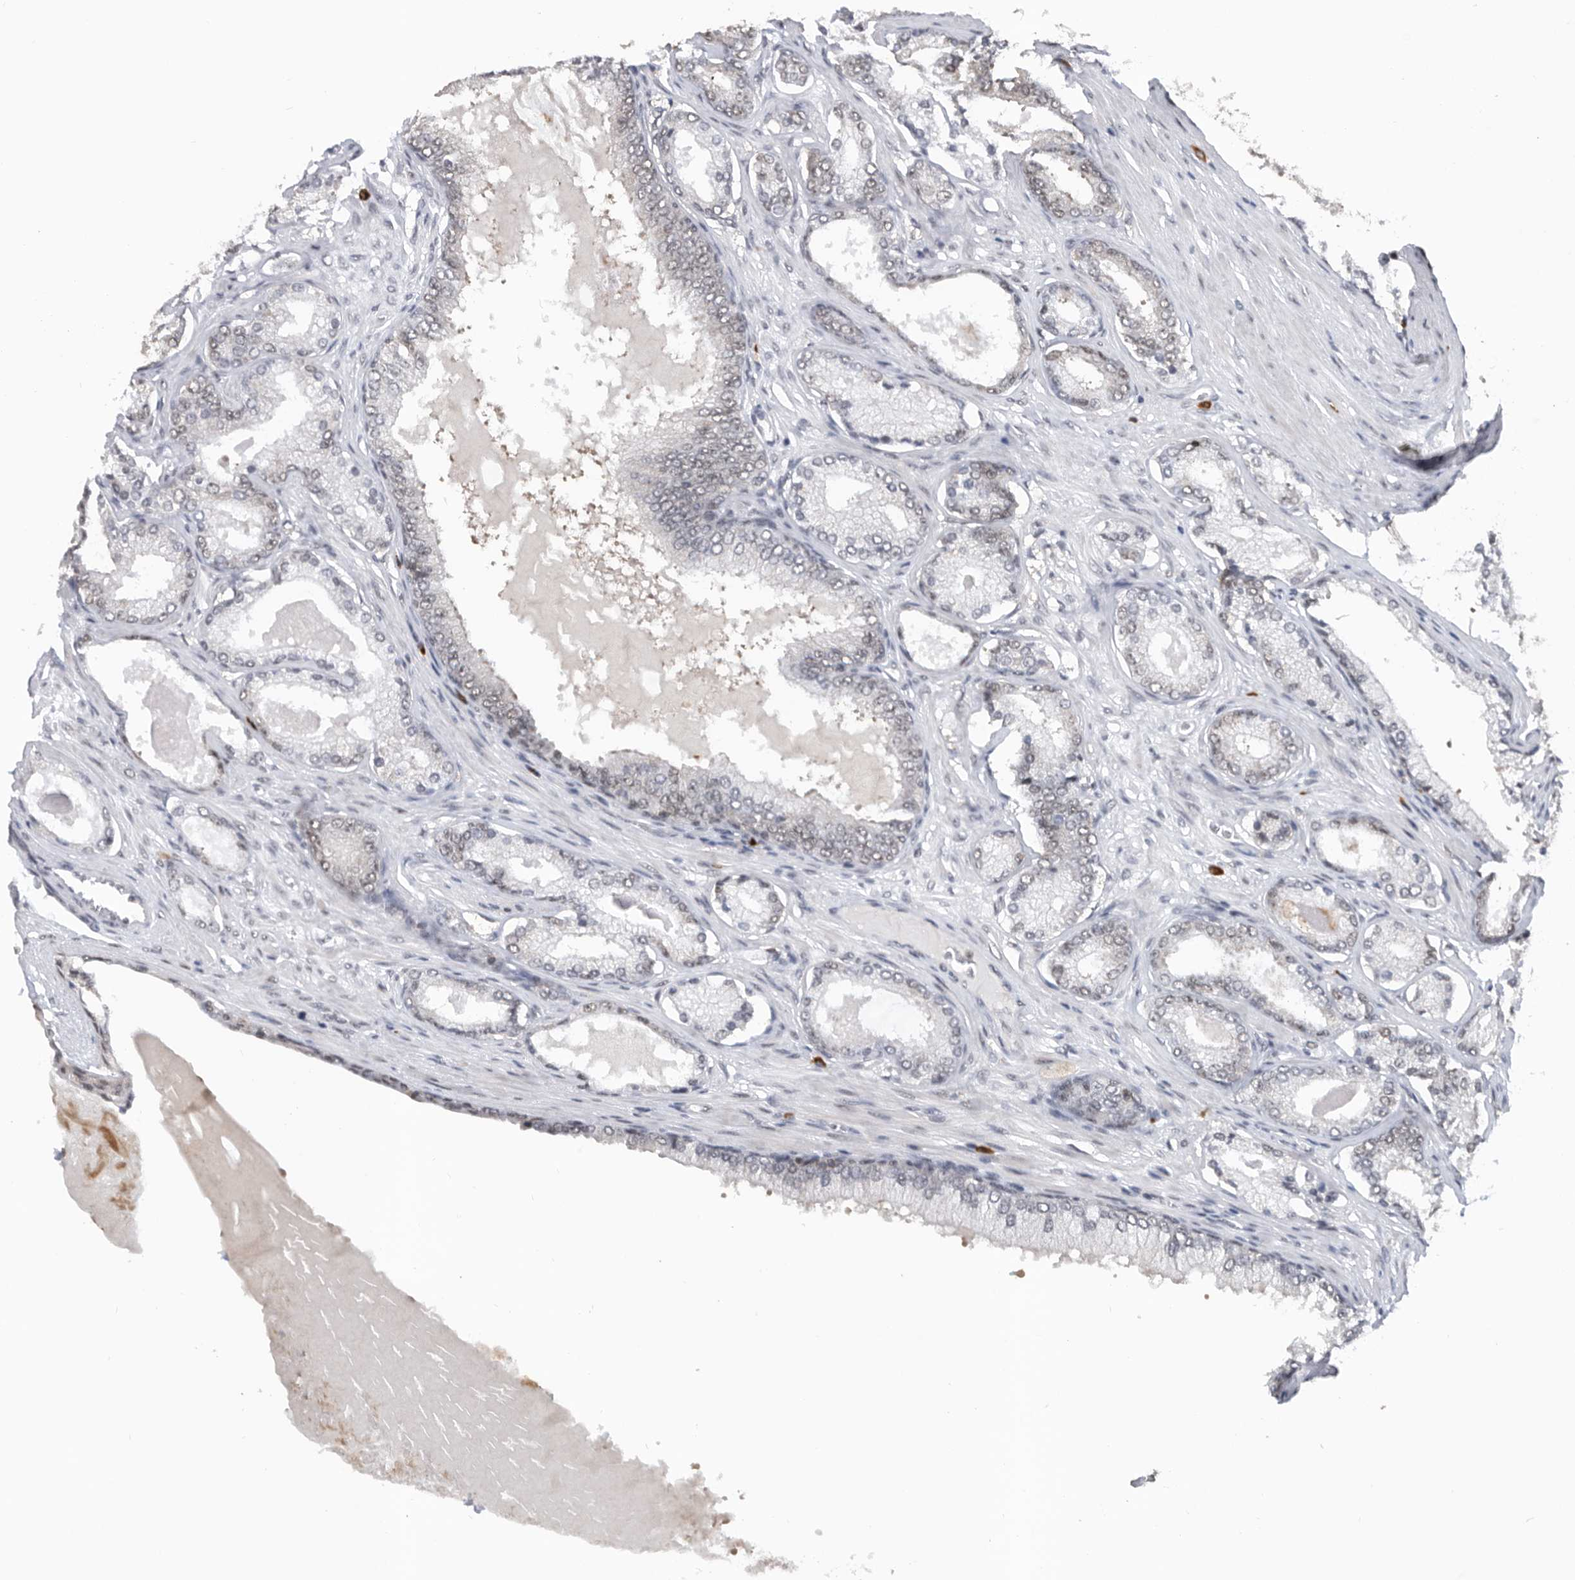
{"staining": {"intensity": "moderate", "quantity": "25%-75%", "location": "nuclear"}, "tissue": "prostate cancer", "cell_type": "Tumor cells", "image_type": "cancer", "snomed": [{"axis": "morphology", "description": "Adenocarcinoma, Low grade"}, {"axis": "topography", "description": "Prostate"}], "caption": "Human prostate adenocarcinoma (low-grade) stained for a protein (brown) reveals moderate nuclear positive staining in approximately 25%-75% of tumor cells.", "gene": "ZNF260", "patient": {"sex": "male", "age": 70}}